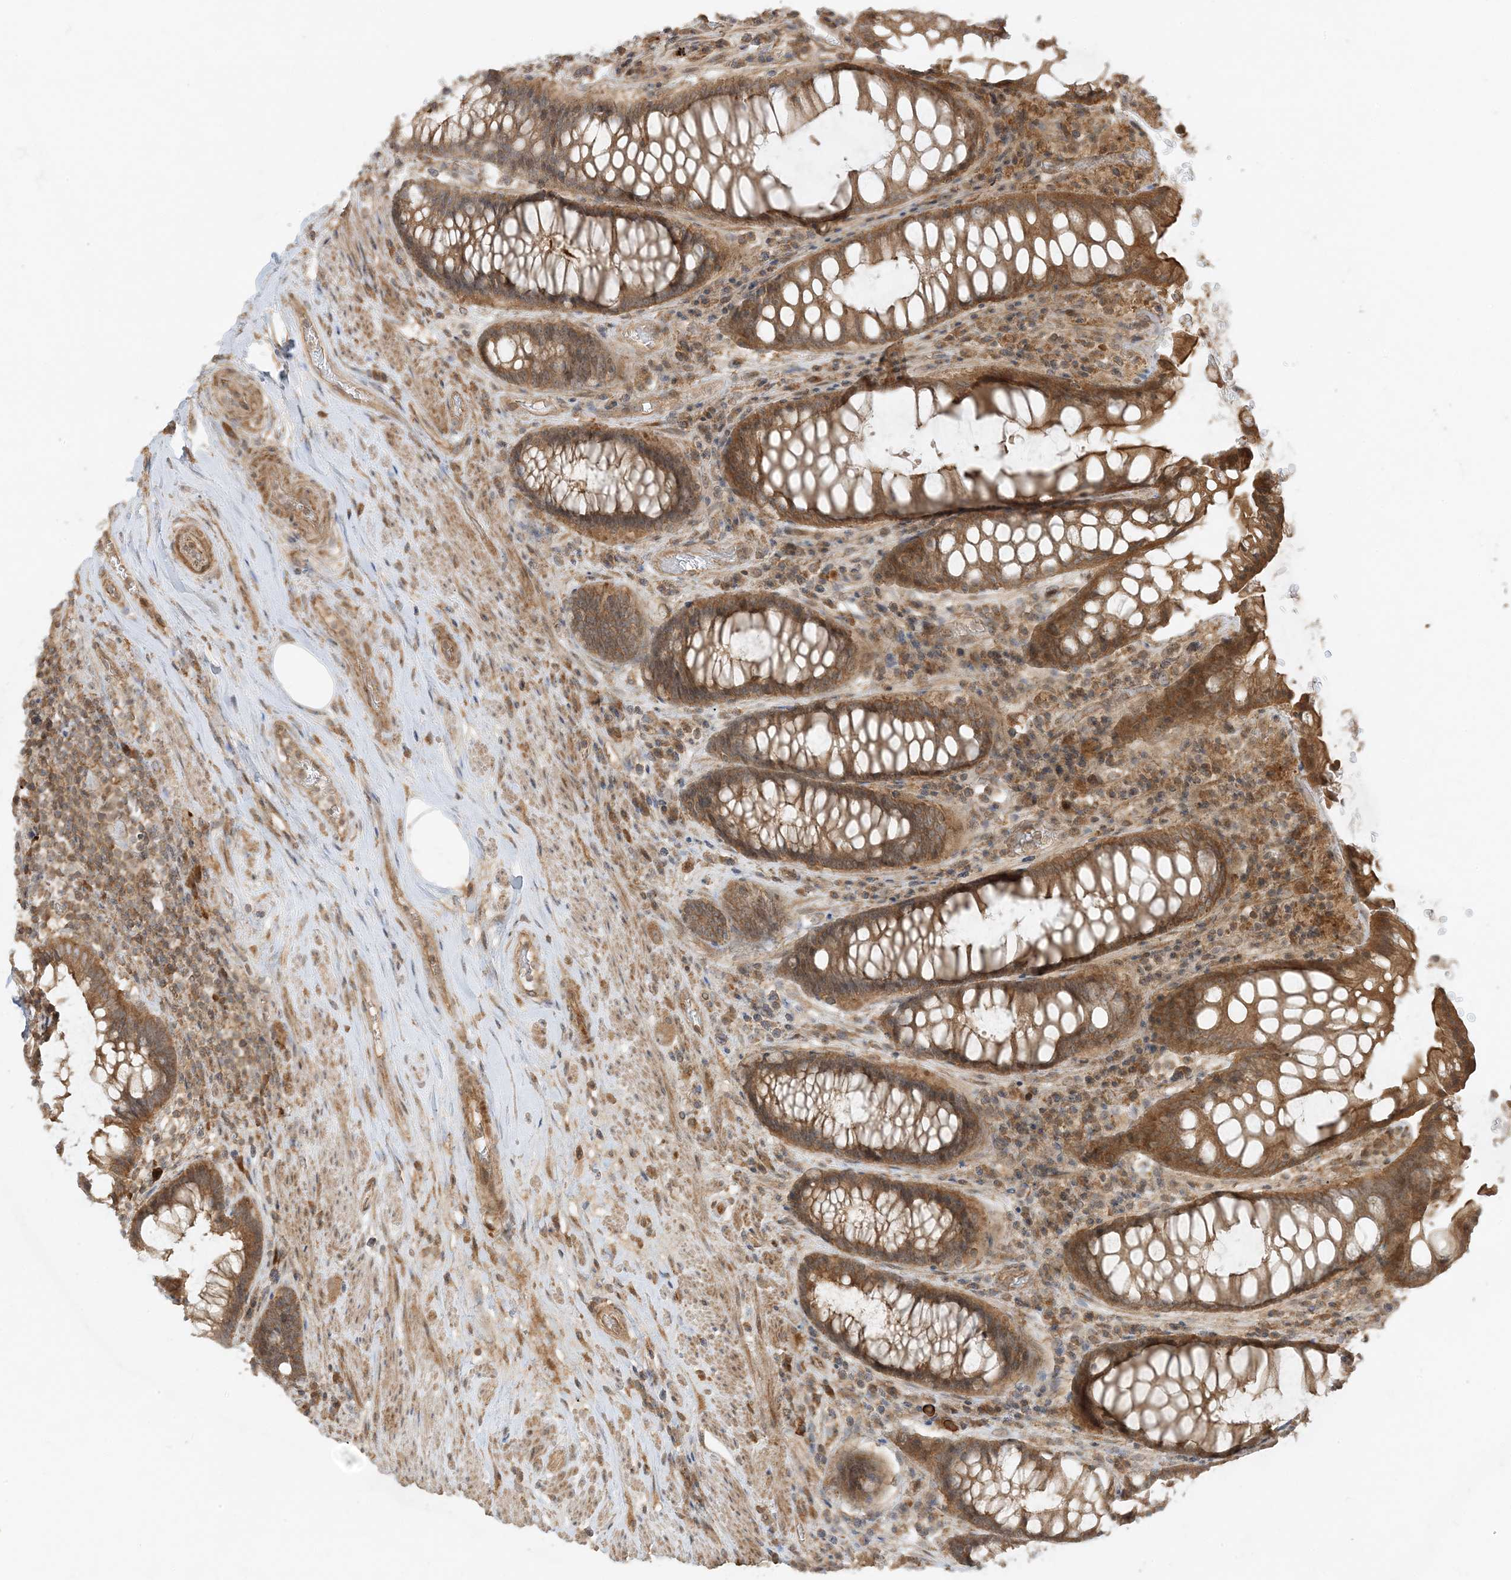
{"staining": {"intensity": "moderate", "quantity": ">75%", "location": "cytoplasmic/membranous"}, "tissue": "rectum", "cell_type": "Glandular cells", "image_type": "normal", "snomed": [{"axis": "morphology", "description": "Normal tissue, NOS"}, {"axis": "topography", "description": "Rectum"}], "caption": "High-power microscopy captured an immunohistochemistry (IHC) photomicrograph of normal rectum, revealing moderate cytoplasmic/membranous staining in approximately >75% of glandular cells. (brown staining indicates protein expression, while blue staining denotes nuclei).", "gene": "XRN1", "patient": {"sex": "male", "age": 64}}